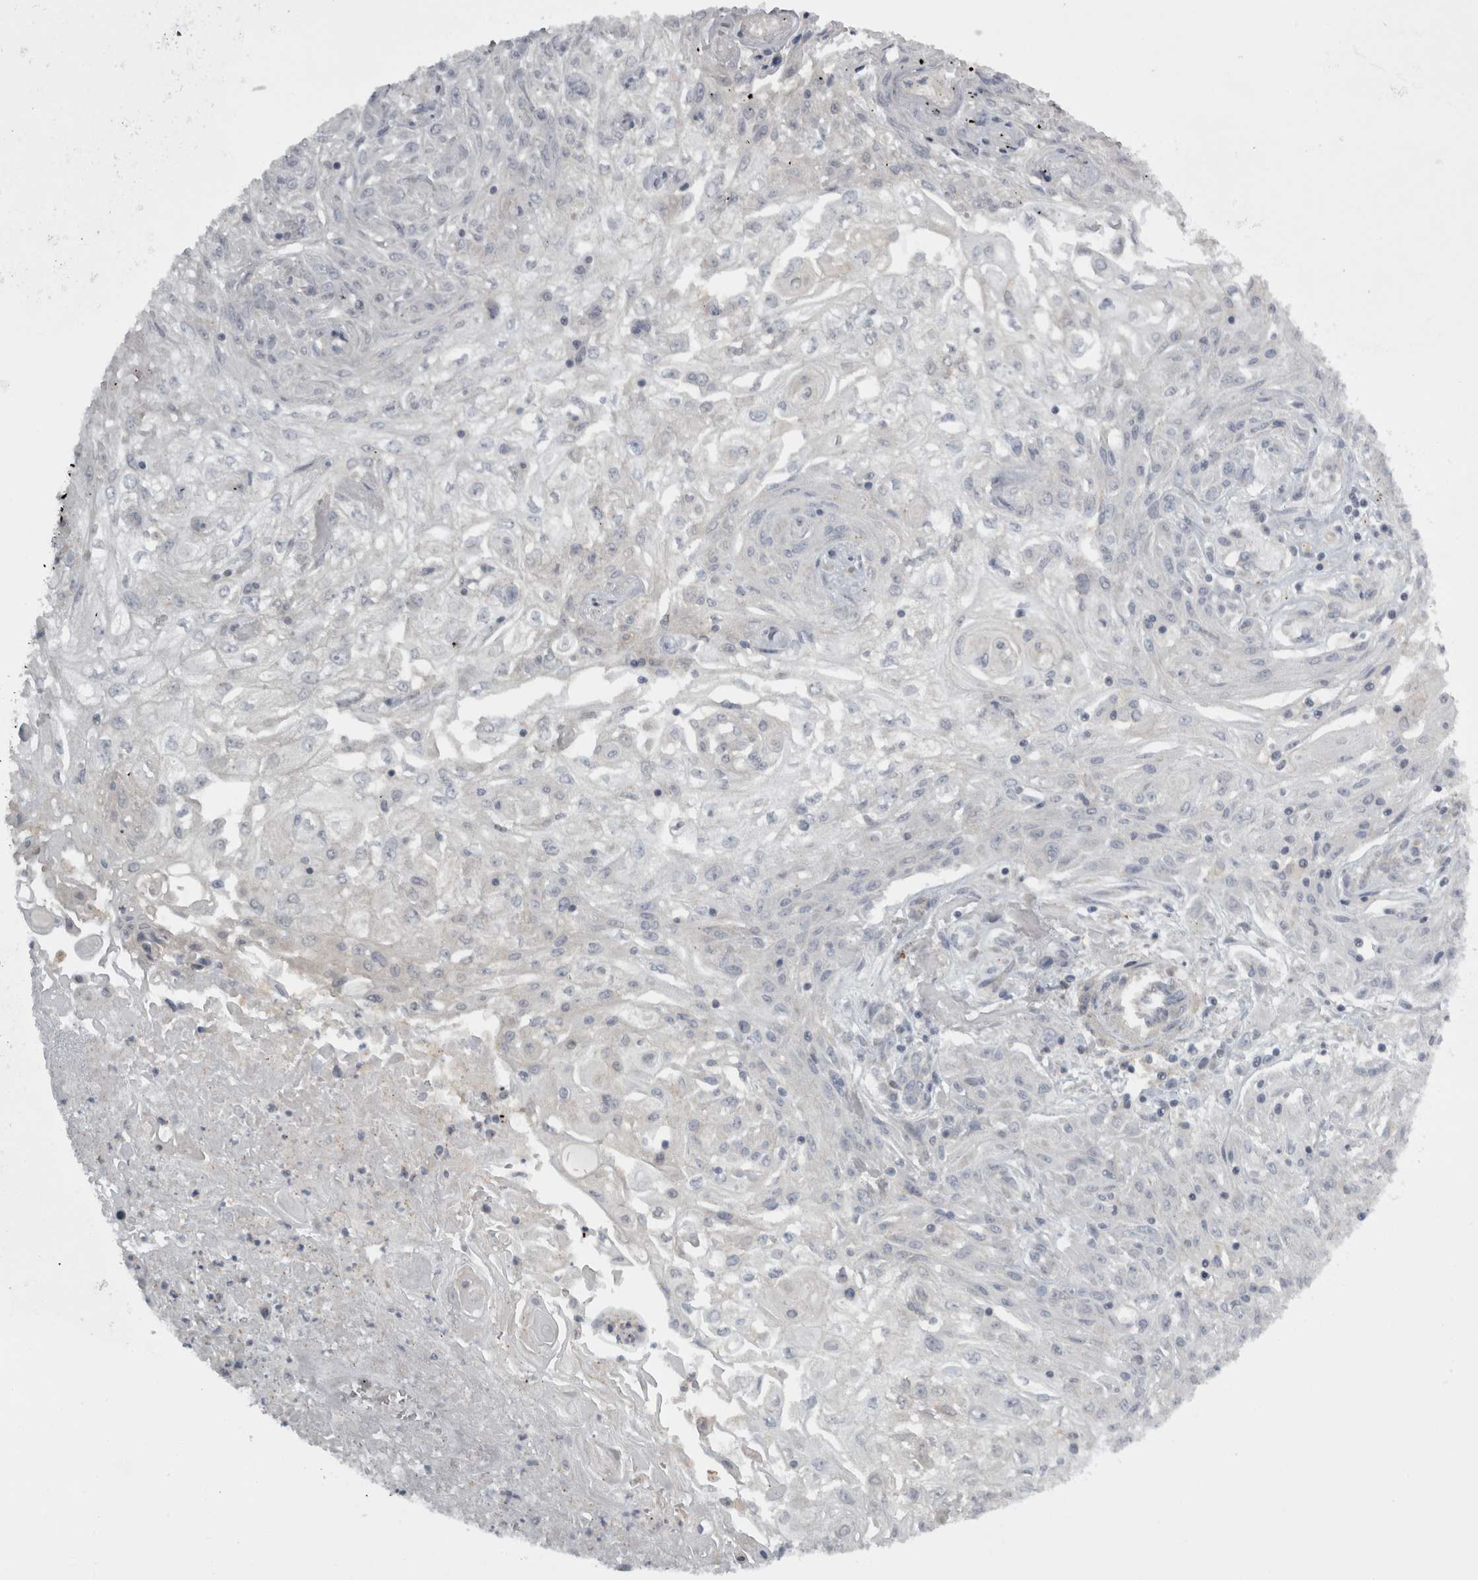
{"staining": {"intensity": "negative", "quantity": "none", "location": "none"}, "tissue": "skin cancer", "cell_type": "Tumor cells", "image_type": "cancer", "snomed": [{"axis": "morphology", "description": "Squamous cell carcinoma, NOS"}, {"axis": "morphology", "description": "Squamous cell carcinoma, metastatic, NOS"}, {"axis": "topography", "description": "Skin"}, {"axis": "topography", "description": "Lymph node"}], "caption": "Skin cancer (metastatic squamous cell carcinoma) was stained to show a protein in brown. There is no significant positivity in tumor cells.", "gene": "SLCO5A1", "patient": {"sex": "male", "age": 75}}